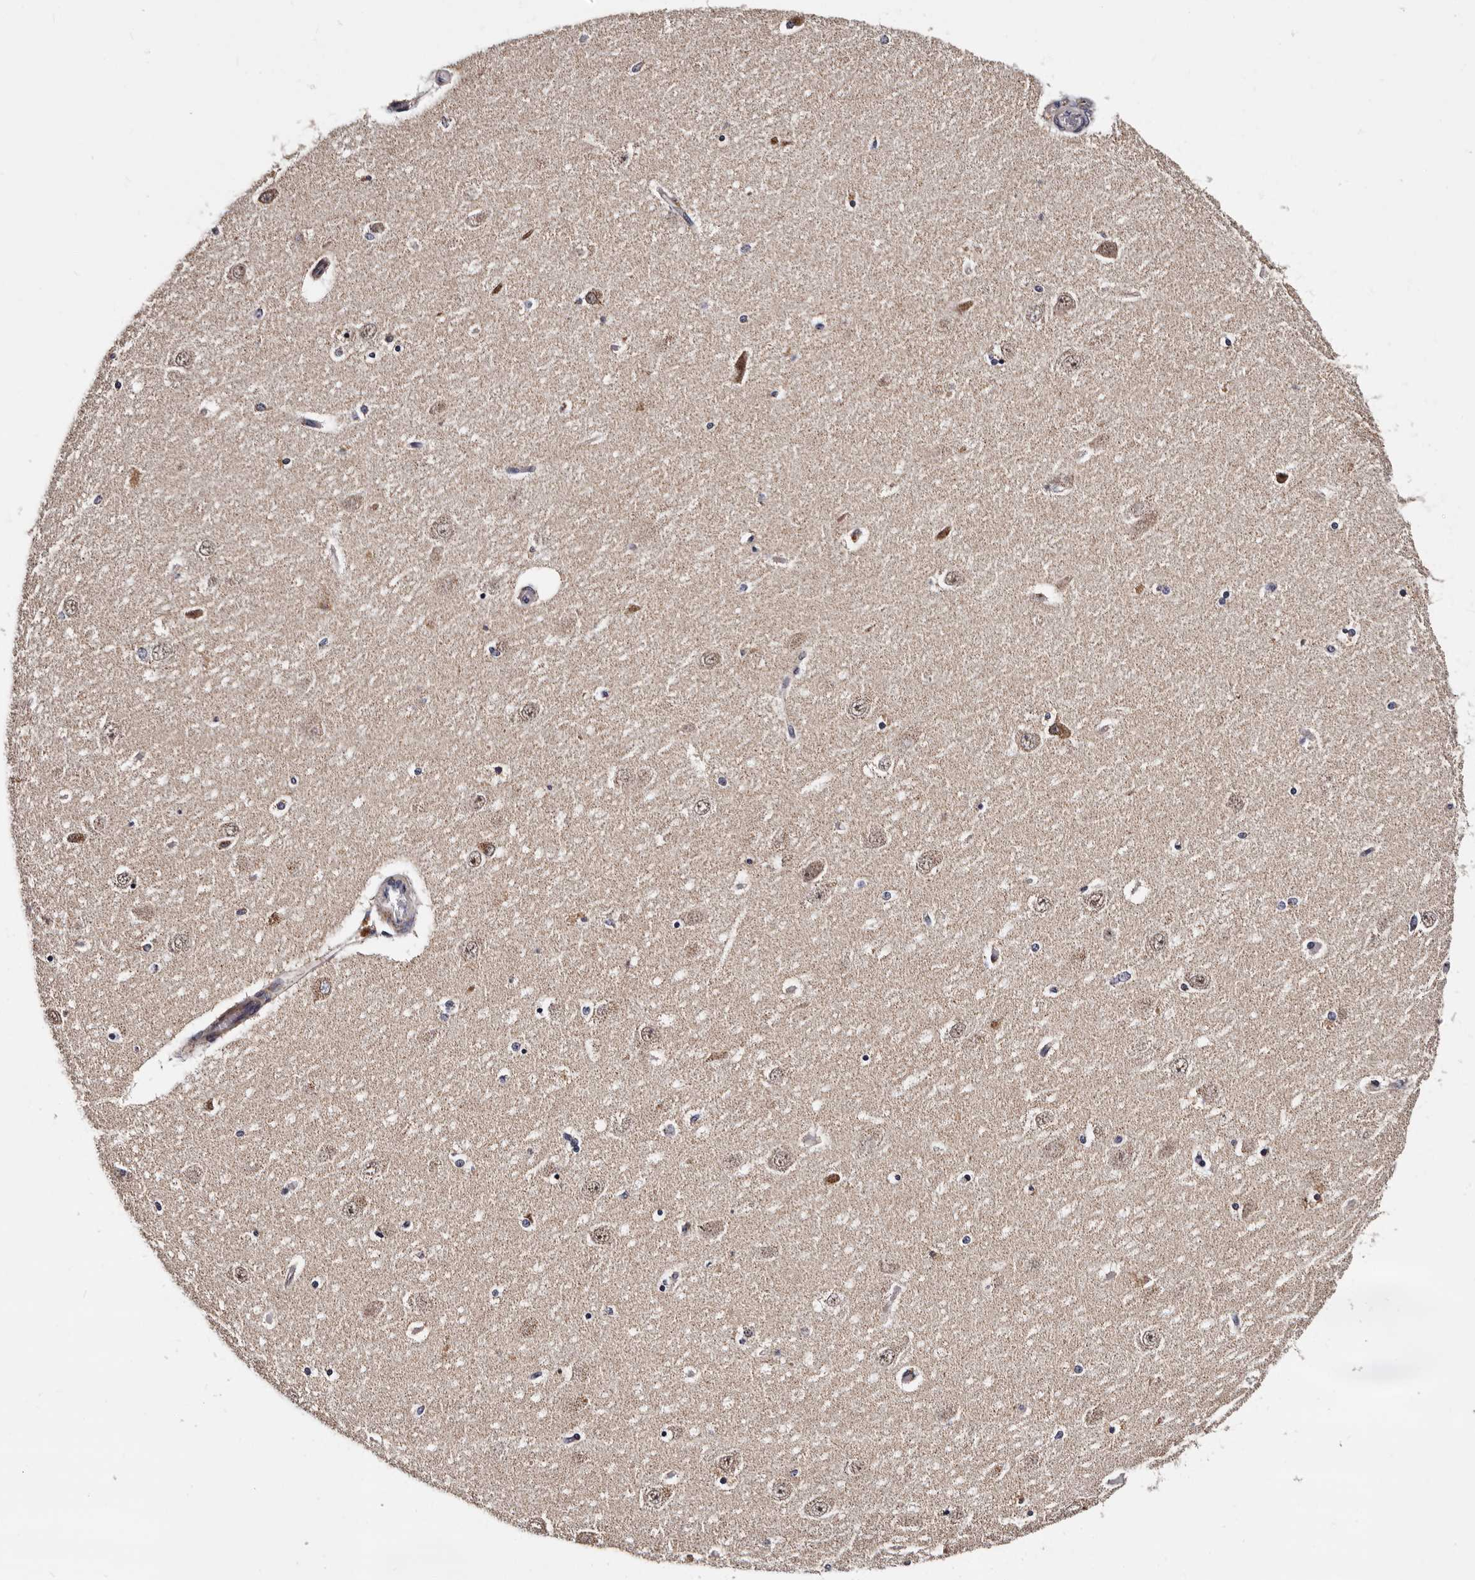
{"staining": {"intensity": "weak", "quantity": "<25%", "location": "cytoplasmic/membranous"}, "tissue": "hippocampus", "cell_type": "Glial cells", "image_type": "normal", "snomed": [{"axis": "morphology", "description": "Normal tissue, NOS"}, {"axis": "topography", "description": "Hippocampus"}], "caption": "DAB immunohistochemical staining of benign human hippocampus displays no significant positivity in glial cells. Brightfield microscopy of immunohistochemistry stained with DAB (3,3'-diaminobenzidine) (brown) and hematoxylin (blue), captured at high magnification.", "gene": "TAF4B", "patient": {"sex": "female", "age": 54}}